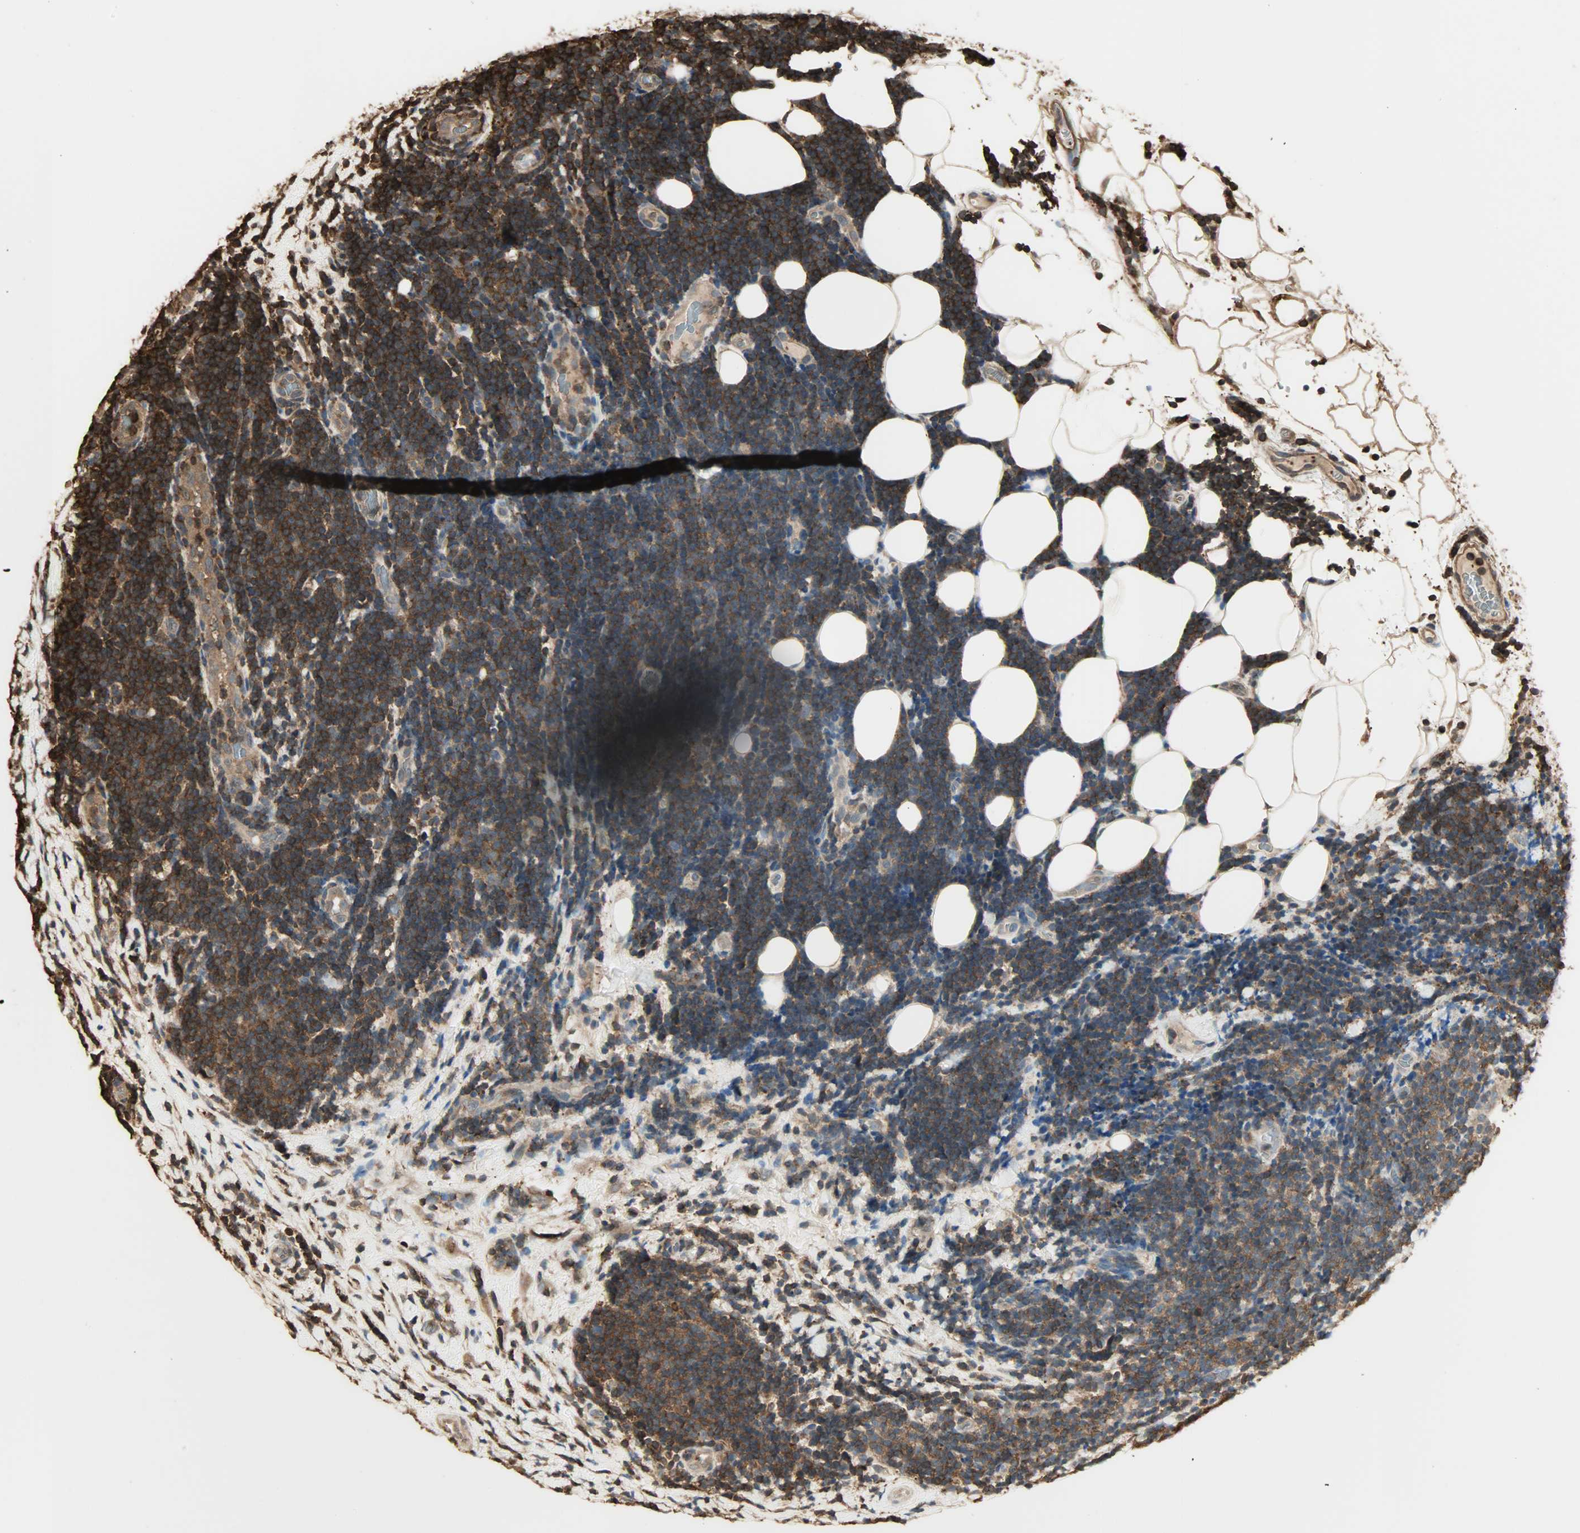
{"staining": {"intensity": "strong", "quantity": ">75%", "location": "cytoplasmic/membranous"}, "tissue": "lymphoma", "cell_type": "Tumor cells", "image_type": "cancer", "snomed": [{"axis": "morphology", "description": "Malignant lymphoma, non-Hodgkin's type, Low grade"}, {"axis": "topography", "description": "Lymph node"}], "caption": "Strong cytoplasmic/membranous protein expression is present in approximately >75% of tumor cells in lymphoma.", "gene": "YWHAZ", "patient": {"sex": "male", "age": 83}}